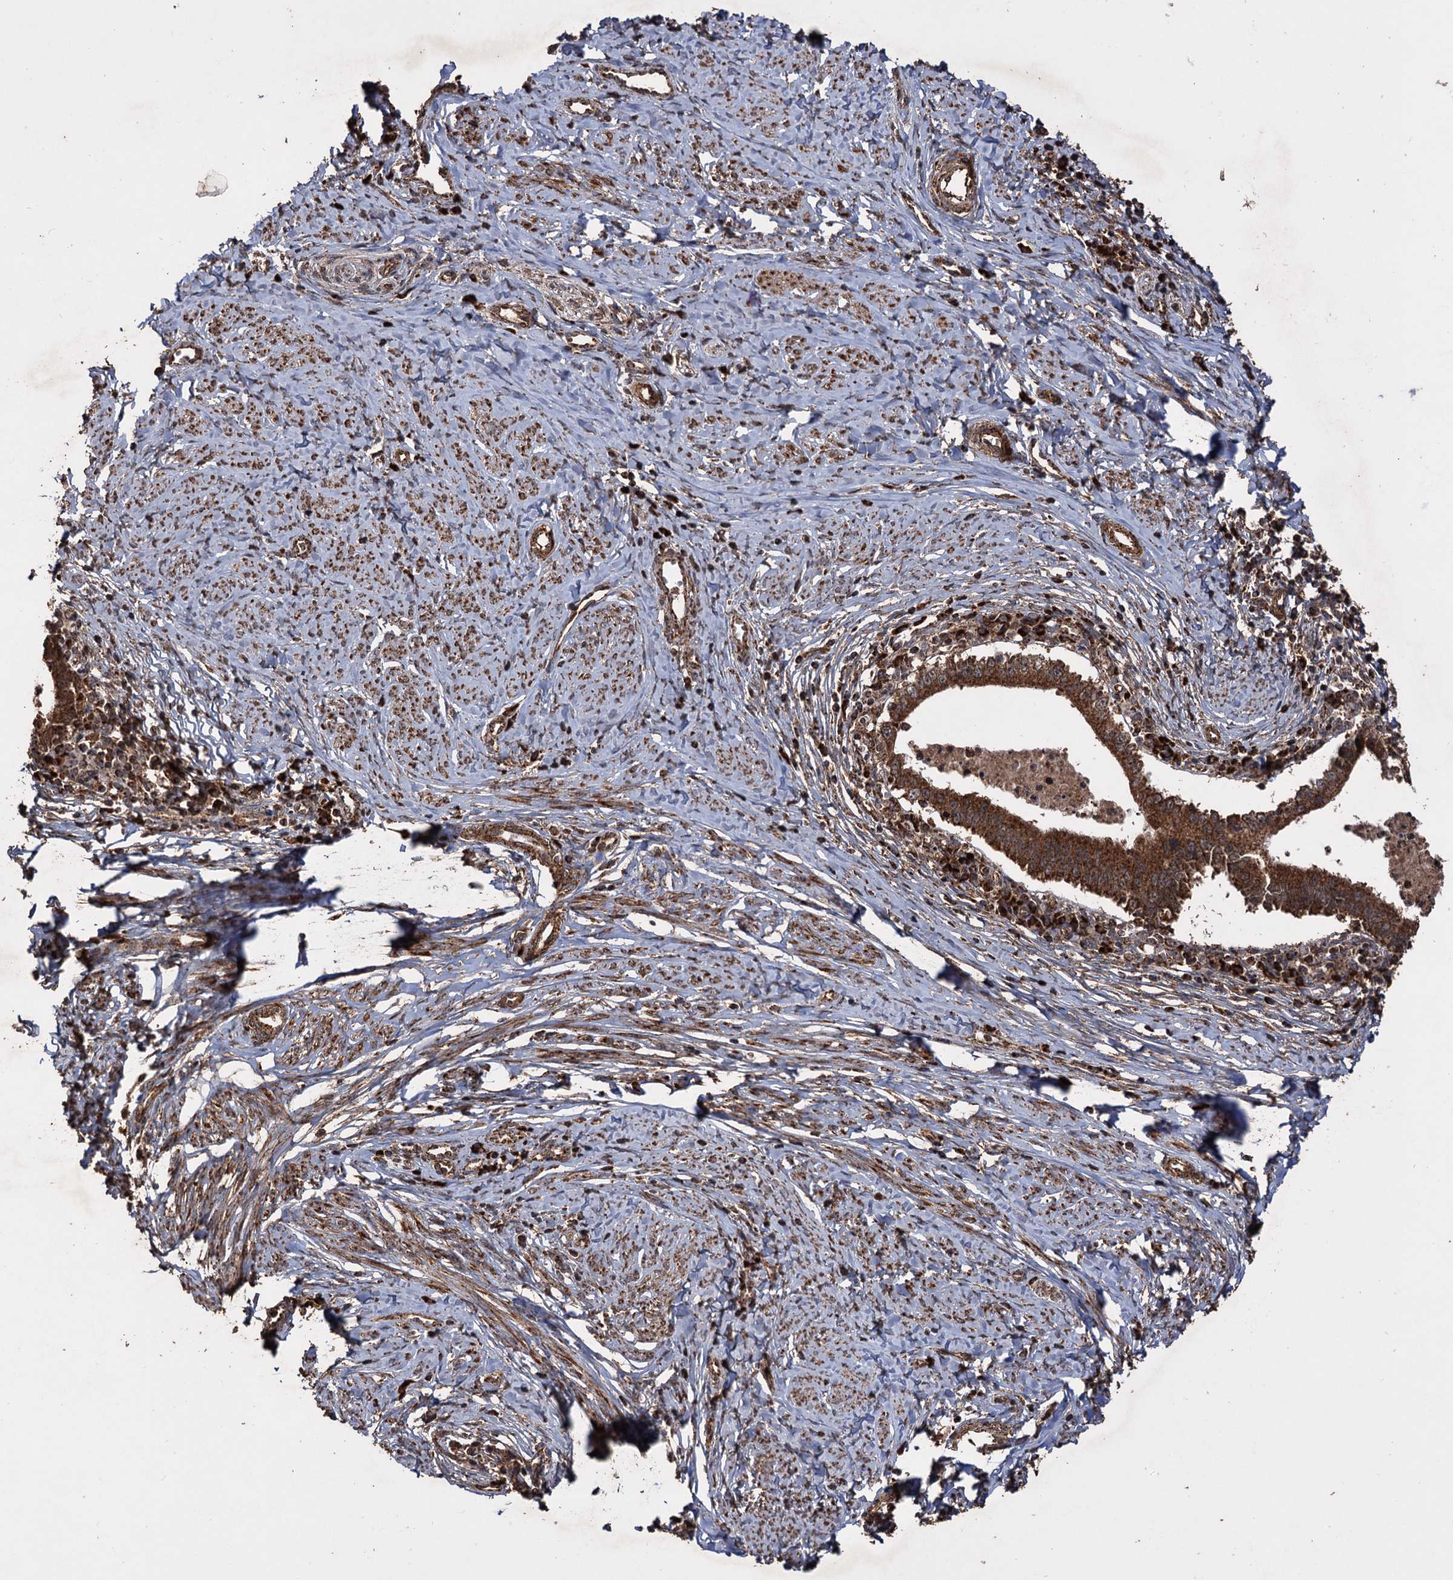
{"staining": {"intensity": "moderate", "quantity": ">75%", "location": "cytoplasmic/membranous"}, "tissue": "cervical cancer", "cell_type": "Tumor cells", "image_type": "cancer", "snomed": [{"axis": "morphology", "description": "Adenocarcinoma, NOS"}, {"axis": "topography", "description": "Cervix"}], "caption": "This histopathology image displays IHC staining of human cervical adenocarcinoma, with medium moderate cytoplasmic/membranous expression in approximately >75% of tumor cells.", "gene": "IPO4", "patient": {"sex": "female", "age": 36}}